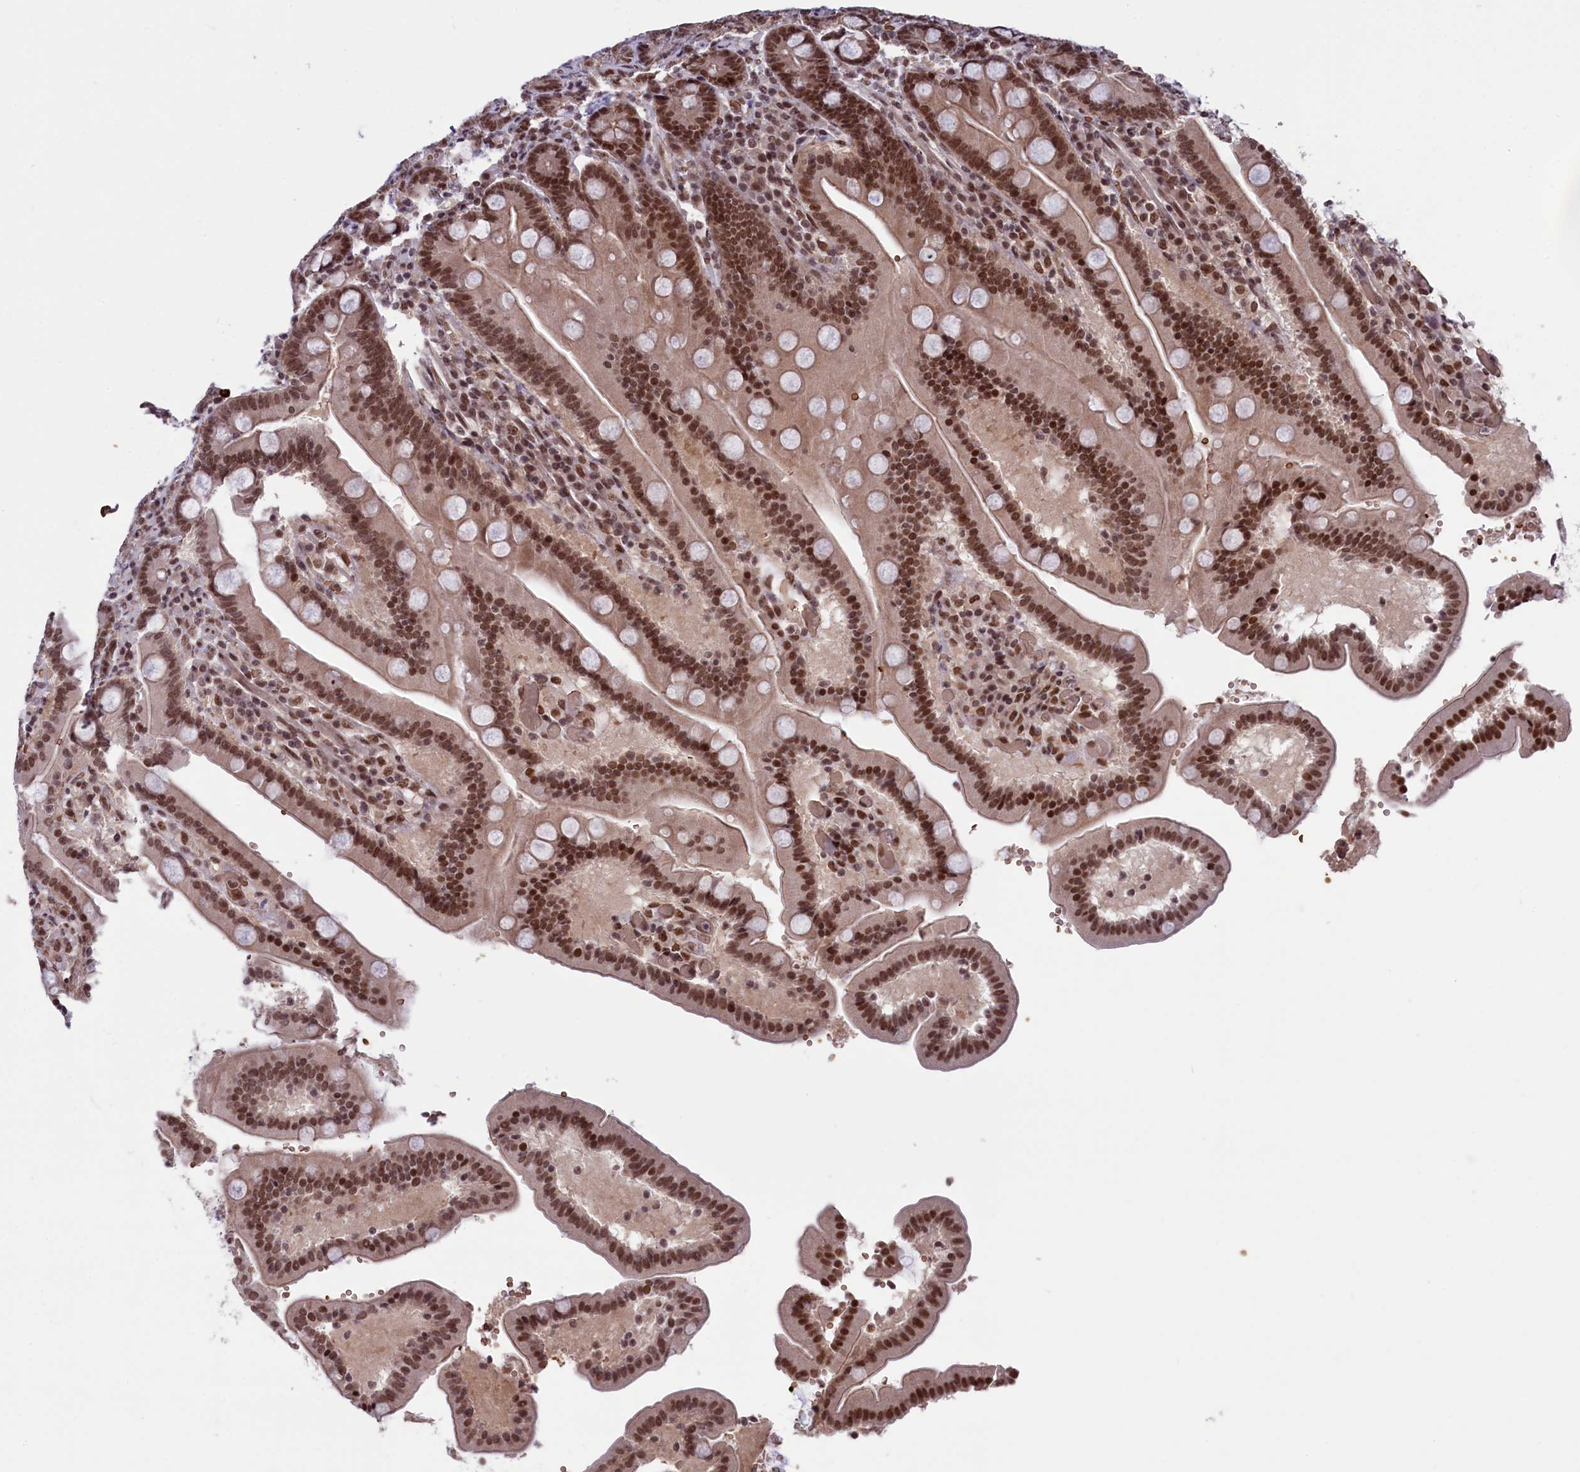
{"staining": {"intensity": "moderate", "quantity": ">75%", "location": "cytoplasmic/membranous,nuclear"}, "tissue": "duodenum", "cell_type": "Glandular cells", "image_type": "normal", "snomed": [{"axis": "morphology", "description": "Normal tissue, NOS"}, {"axis": "topography", "description": "Duodenum"}], "caption": "The immunohistochemical stain highlights moderate cytoplasmic/membranous,nuclear staining in glandular cells of unremarkable duodenum. The staining was performed using DAB, with brown indicating positive protein expression. Nuclei are stained blue with hematoxylin.", "gene": "MPHOSPH8", "patient": {"sex": "female", "age": 62}}